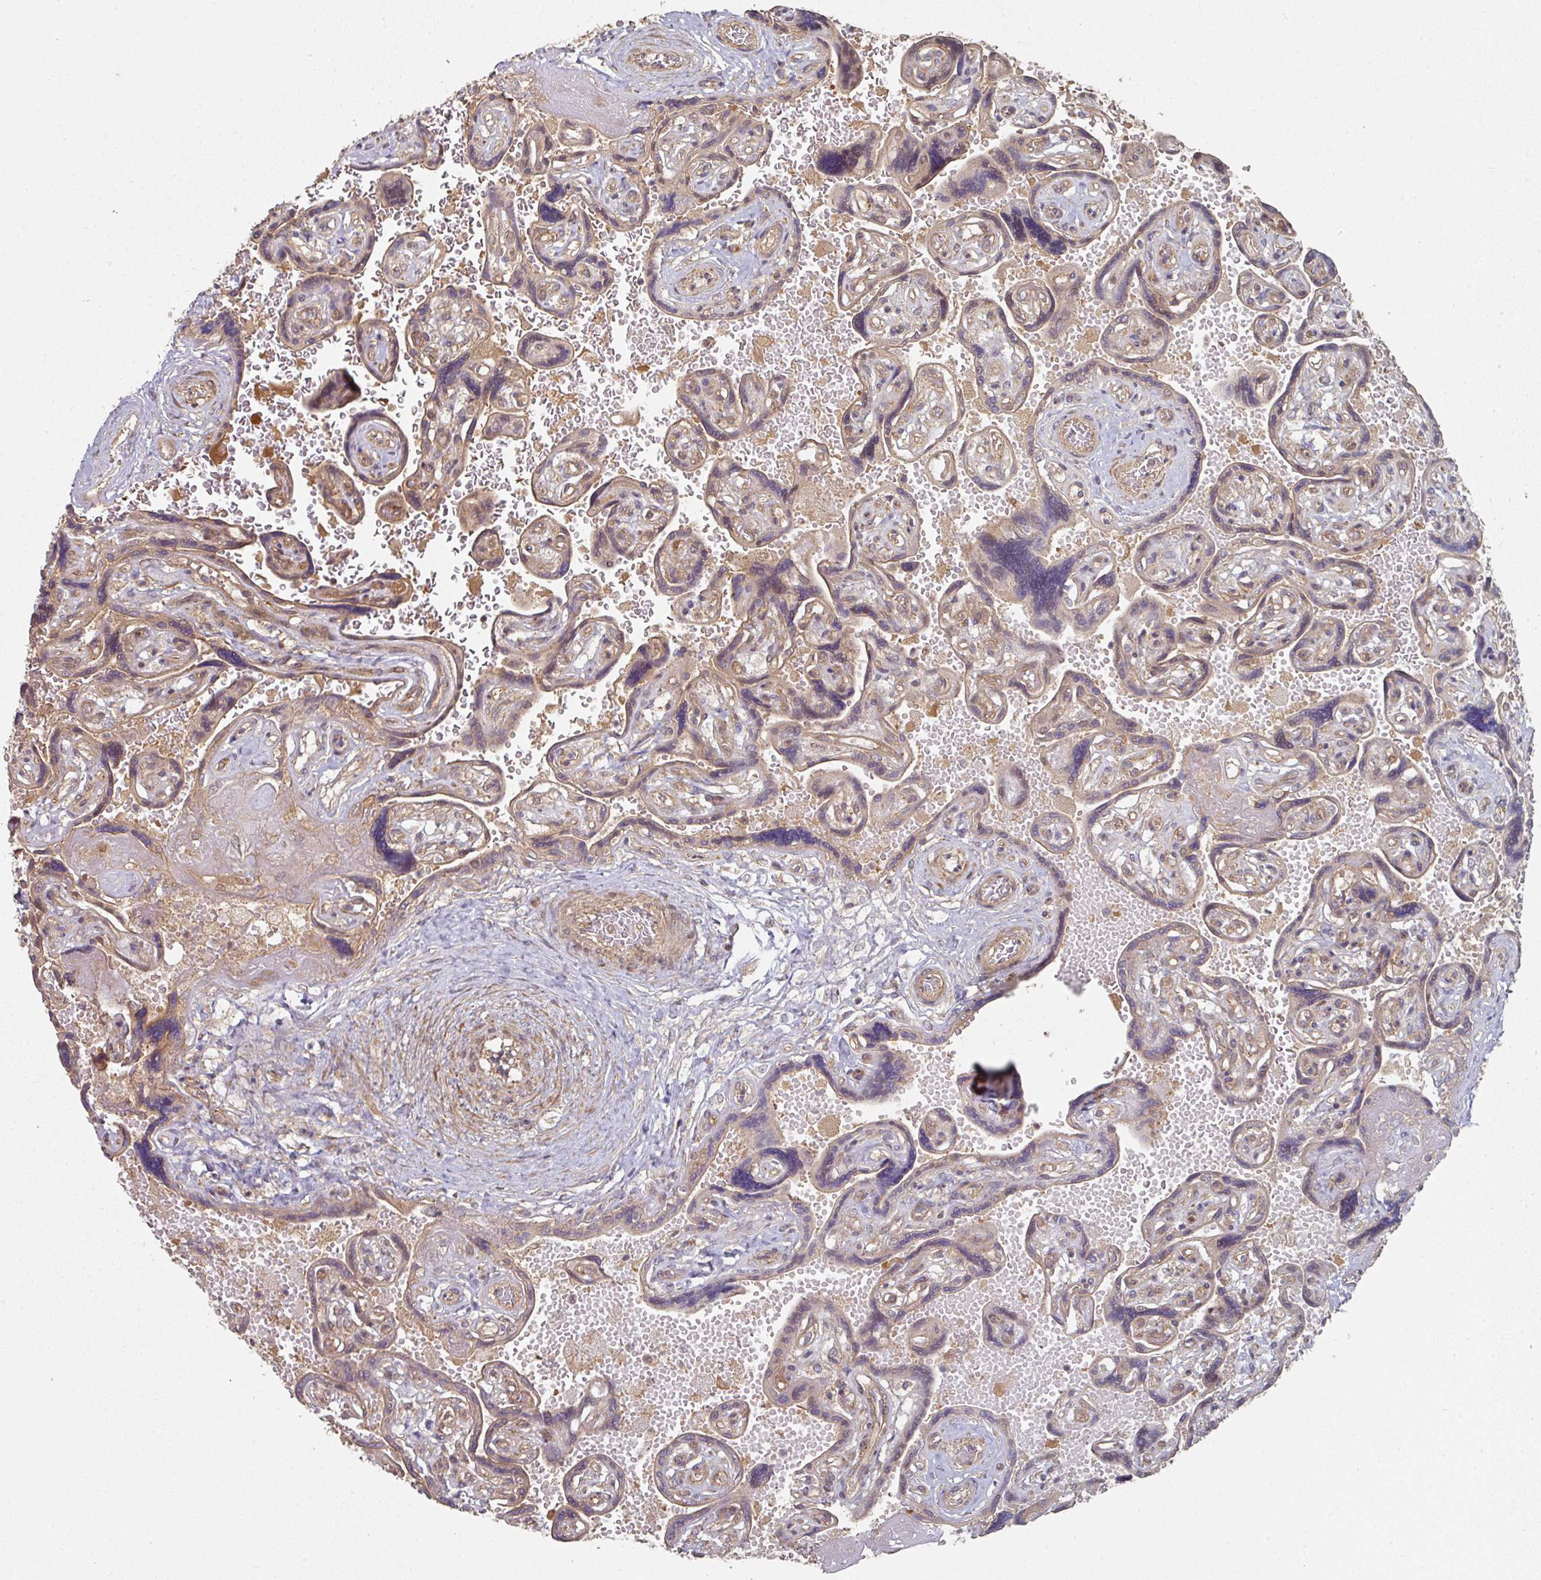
{"staining": {"intensity": "moderate", "quantity": "25%-75%", "location": "cytoplasmic/membranous"}, "tissue": "placenta", "cell_type": "Trophoblastic cells", "image_type": "normal", "snomed": [{"axis": "morphology", "description": "Normal tissue, NOS"}, {"axis": "topography", "description": "Placenta"}], "caption": "About 25%-75% of trophoblastic cells in unremarkable human placenta demonstrate moderate cytoplasmic/membranous protein staining as visualized by brown immunohistochemical staining.", "gene": "PSME3IP1", "patient": {"sex": "female", "age": 32}}